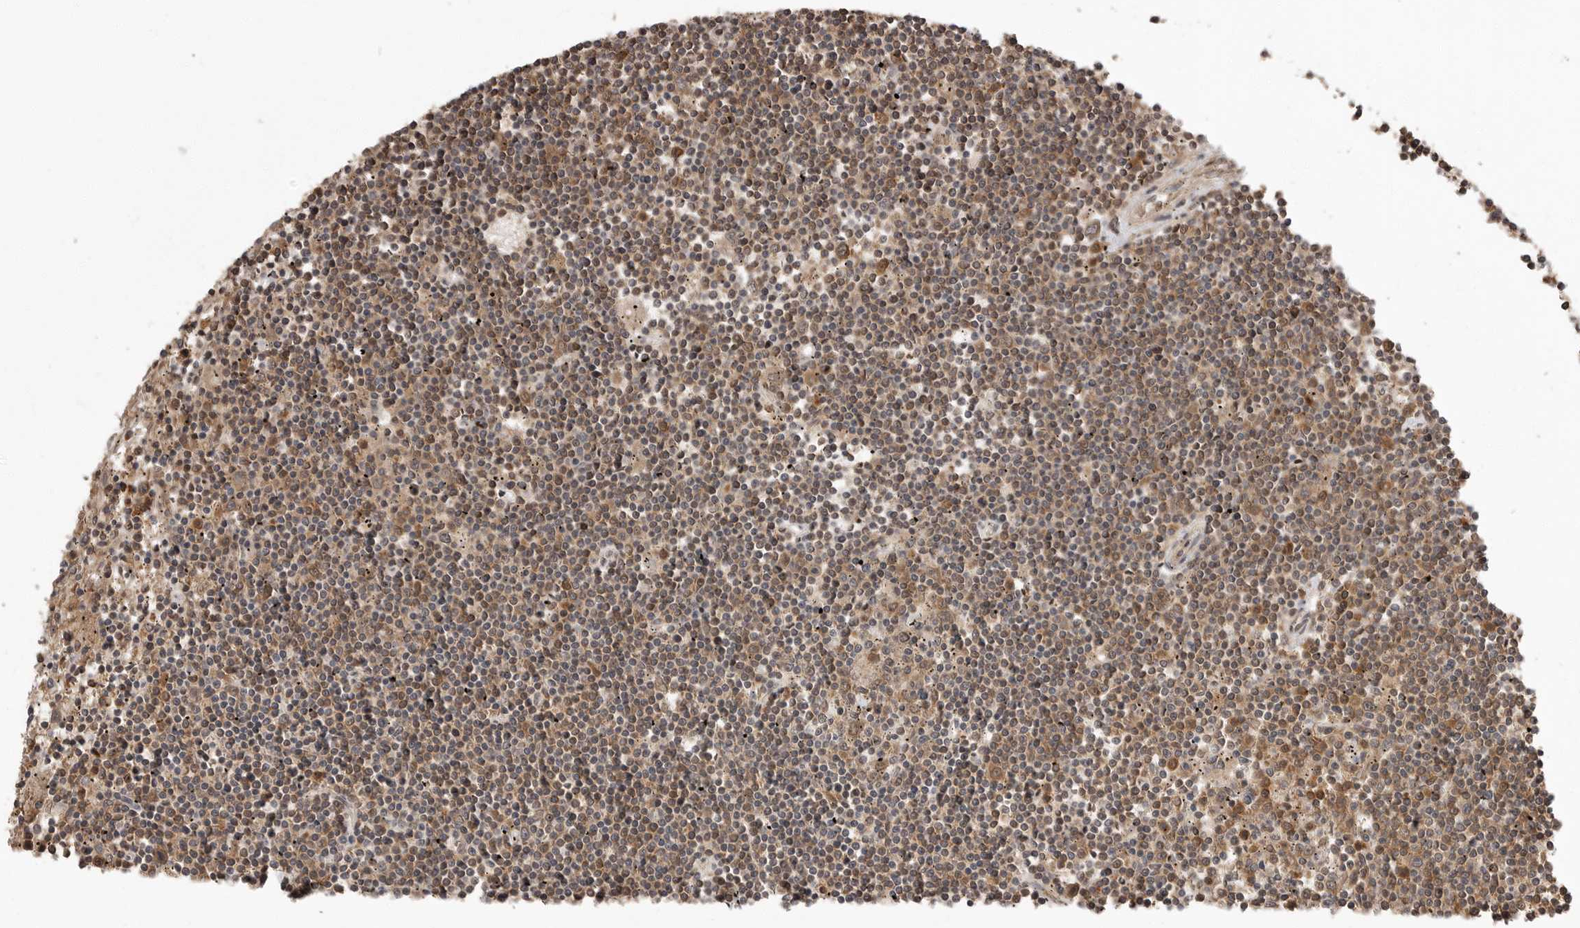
{"staining": {"intensity": "moderate", "quantity": "25%-75%", "location": "cytoplasmic/membranous,nuclear"}, "tissue": "lymphoma", "cell_type": "Tumor cells", "image_type": "cancer", "snomed": [{"axis": "morphology", "description": "Malignant lymphoma, non-Hodgkin's type, Low grade"}, {"axis": "topography", "description": "Spleen"}], "caption": "Protein analysis of lymphoma tissue demonstrates moderate cytoplasmic/membranous and nuclear positivity in about 25%-75% of tumor cells. The staining was performed using DAB, with brown indicating positive protein expression. Nuclei are stained blue with hematoxylin.", "gene": "ERN1", "patient": {"sex": "male", "age": 76}}